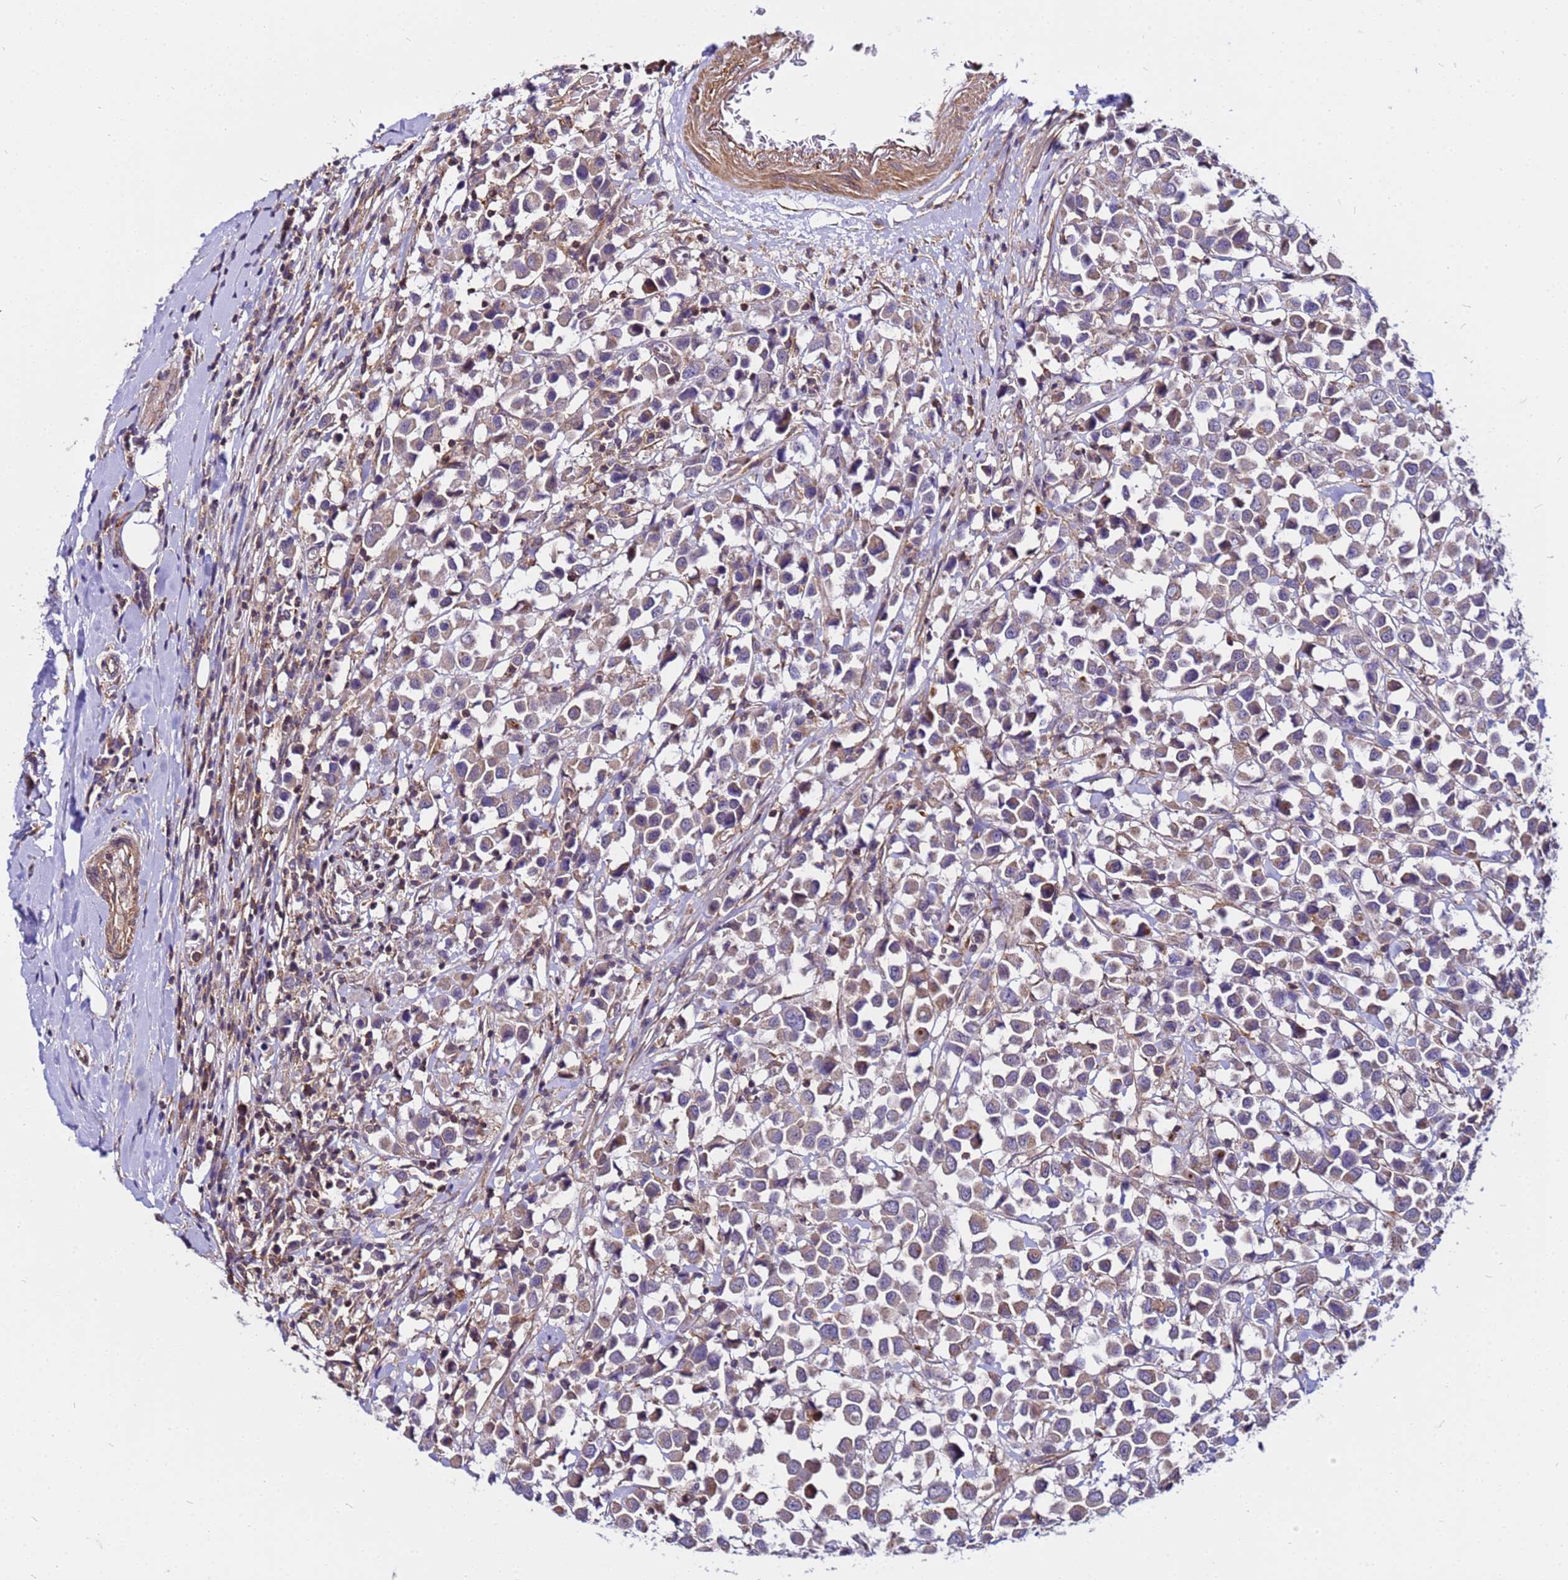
{"staining": {"intensity": "weak", "quantity": "25%-75%", "location": "cytoplasmic/membranous"}, "tissue": "breast cancer", "cell_type": "Tumor cells", "image_type": "cancer", "snomed": [{"axis": "morphology", "description": "Duct carcinoma"}, {"axis": "topography", "description": "Breast"}], "caption": "Immunohistochemical staining of human breast infiltrating ductal carcinoma displays weak cytoplasmic/membranous protein staining in approximately 25%-75% of tumor cells. The staining was performed using DAB, with brown indicating positive protein expression. Nuclei are stained blue with hematoxylin.", "gene": "STK38", "patient": {"sex": "female", "age": 61}}